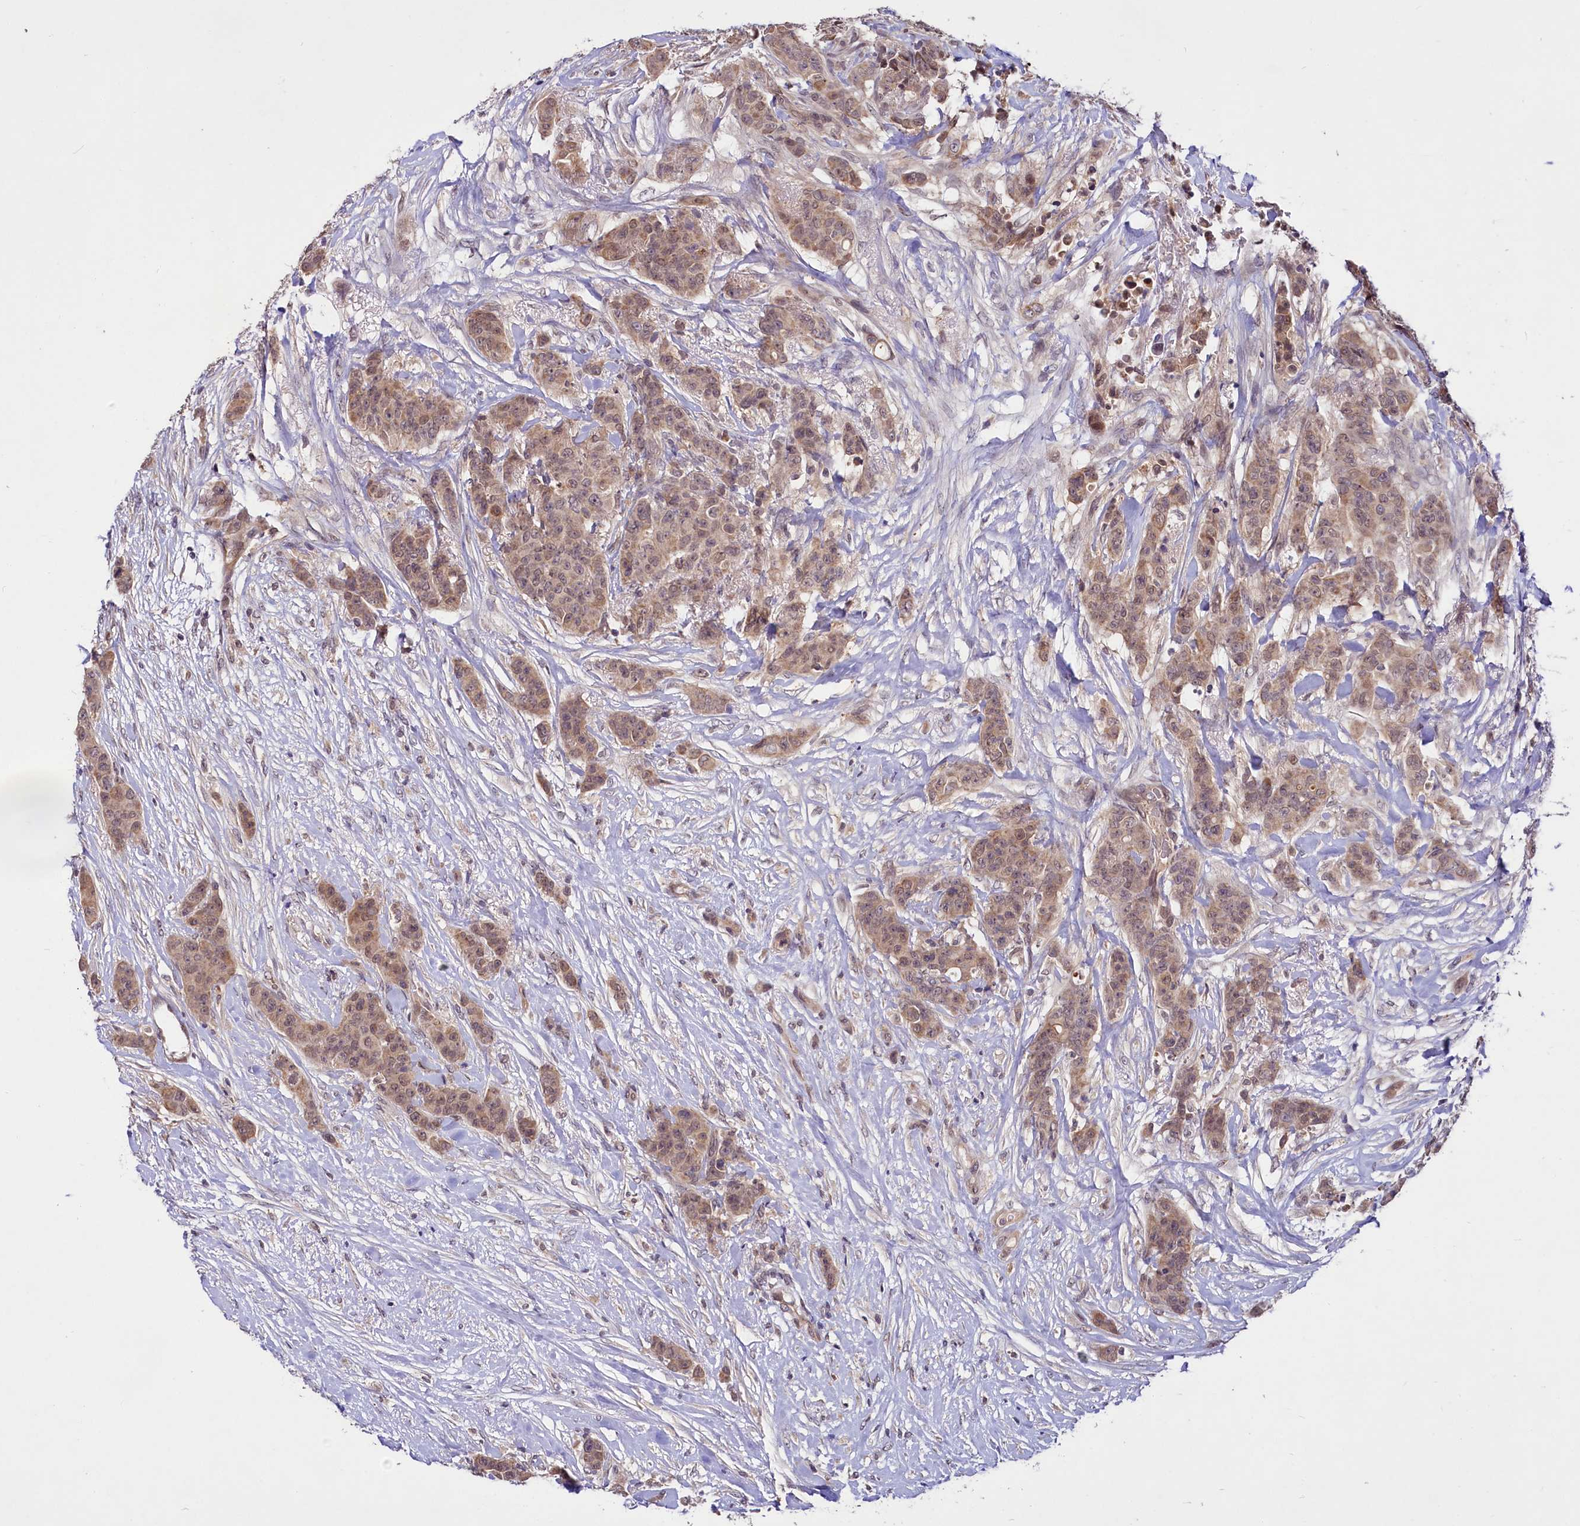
{"staining": {"intensity": "weak", "quantity": ">75%", "location": "cytoplasmic/membranous,nuclear"}, "tissue": "breast cancer", "cell_type": "Tumor cells", "image_type": "cancer", "snomed": [{"axis": "morphology", "description": "Duct carcinoma"}, {"axis": "topography", "description": "Breast"}], "caption": "This micrograph shows intraductal carcinoma (breast) stained with immunohistochemistry to label a protein in brown. The cytoplasmic/membranous and nuclear of tumor cells show weak positivity for the protein. Nuclei are counter-stained blue.", "gene": "UBE3A", "patient": {"sex": "female", "age": 40}}